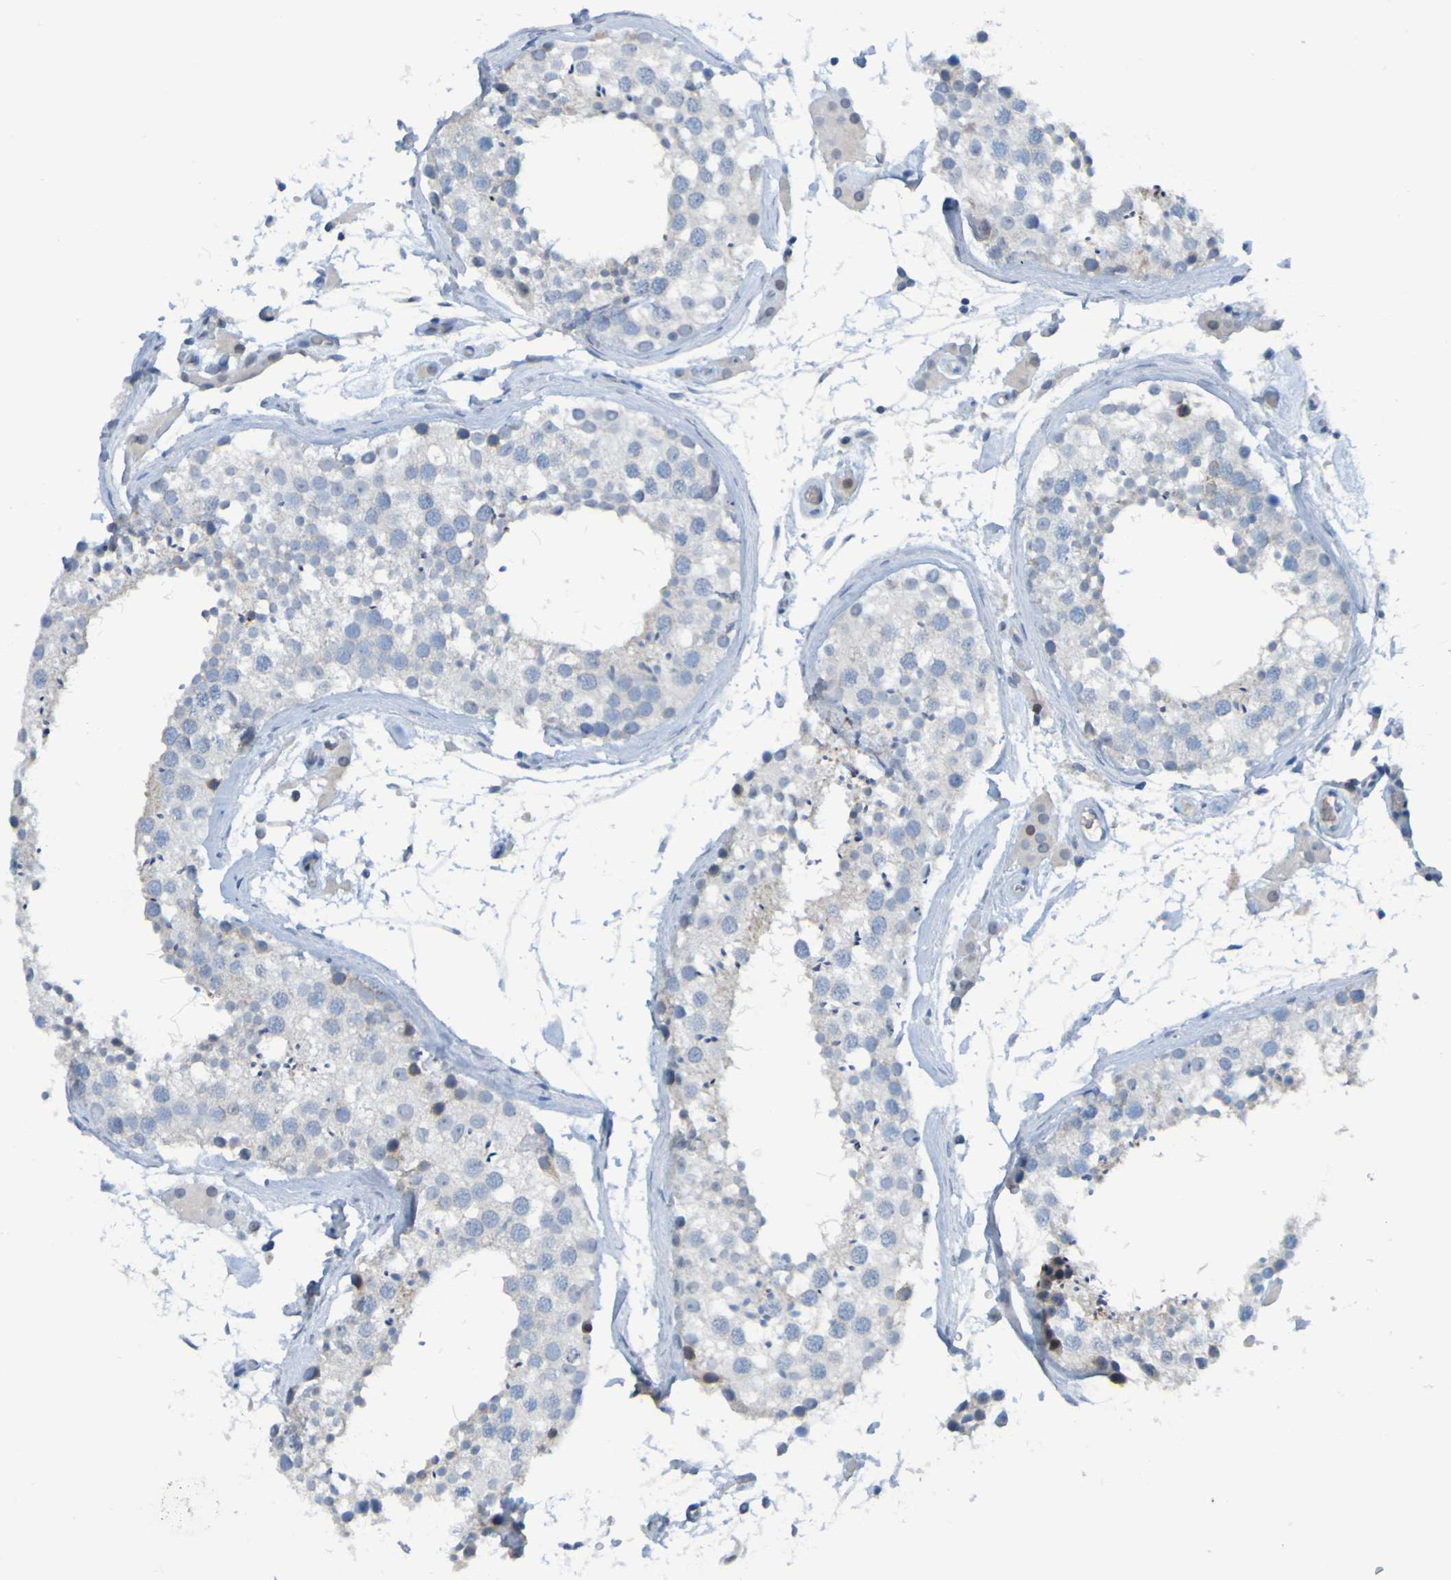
{"staining": {"intensity": "negative", "quantity": "none", "location": "none"}, "tissue": "testis", "cell_type": "Cells in seminiferous ducts", "image_type": "normal", "snomed": [{"axis": "morphology", "description": "Normal tissue, NOS"}, {"axis": "topography", "description": "Testis"}], "caption": "This is an immunohistochemistry (IHC) image of normal testis. There is no positivity in cells in seminiferous ducts.", "gene": "USP36", "patient": {"sex": "male", "age": 46}}